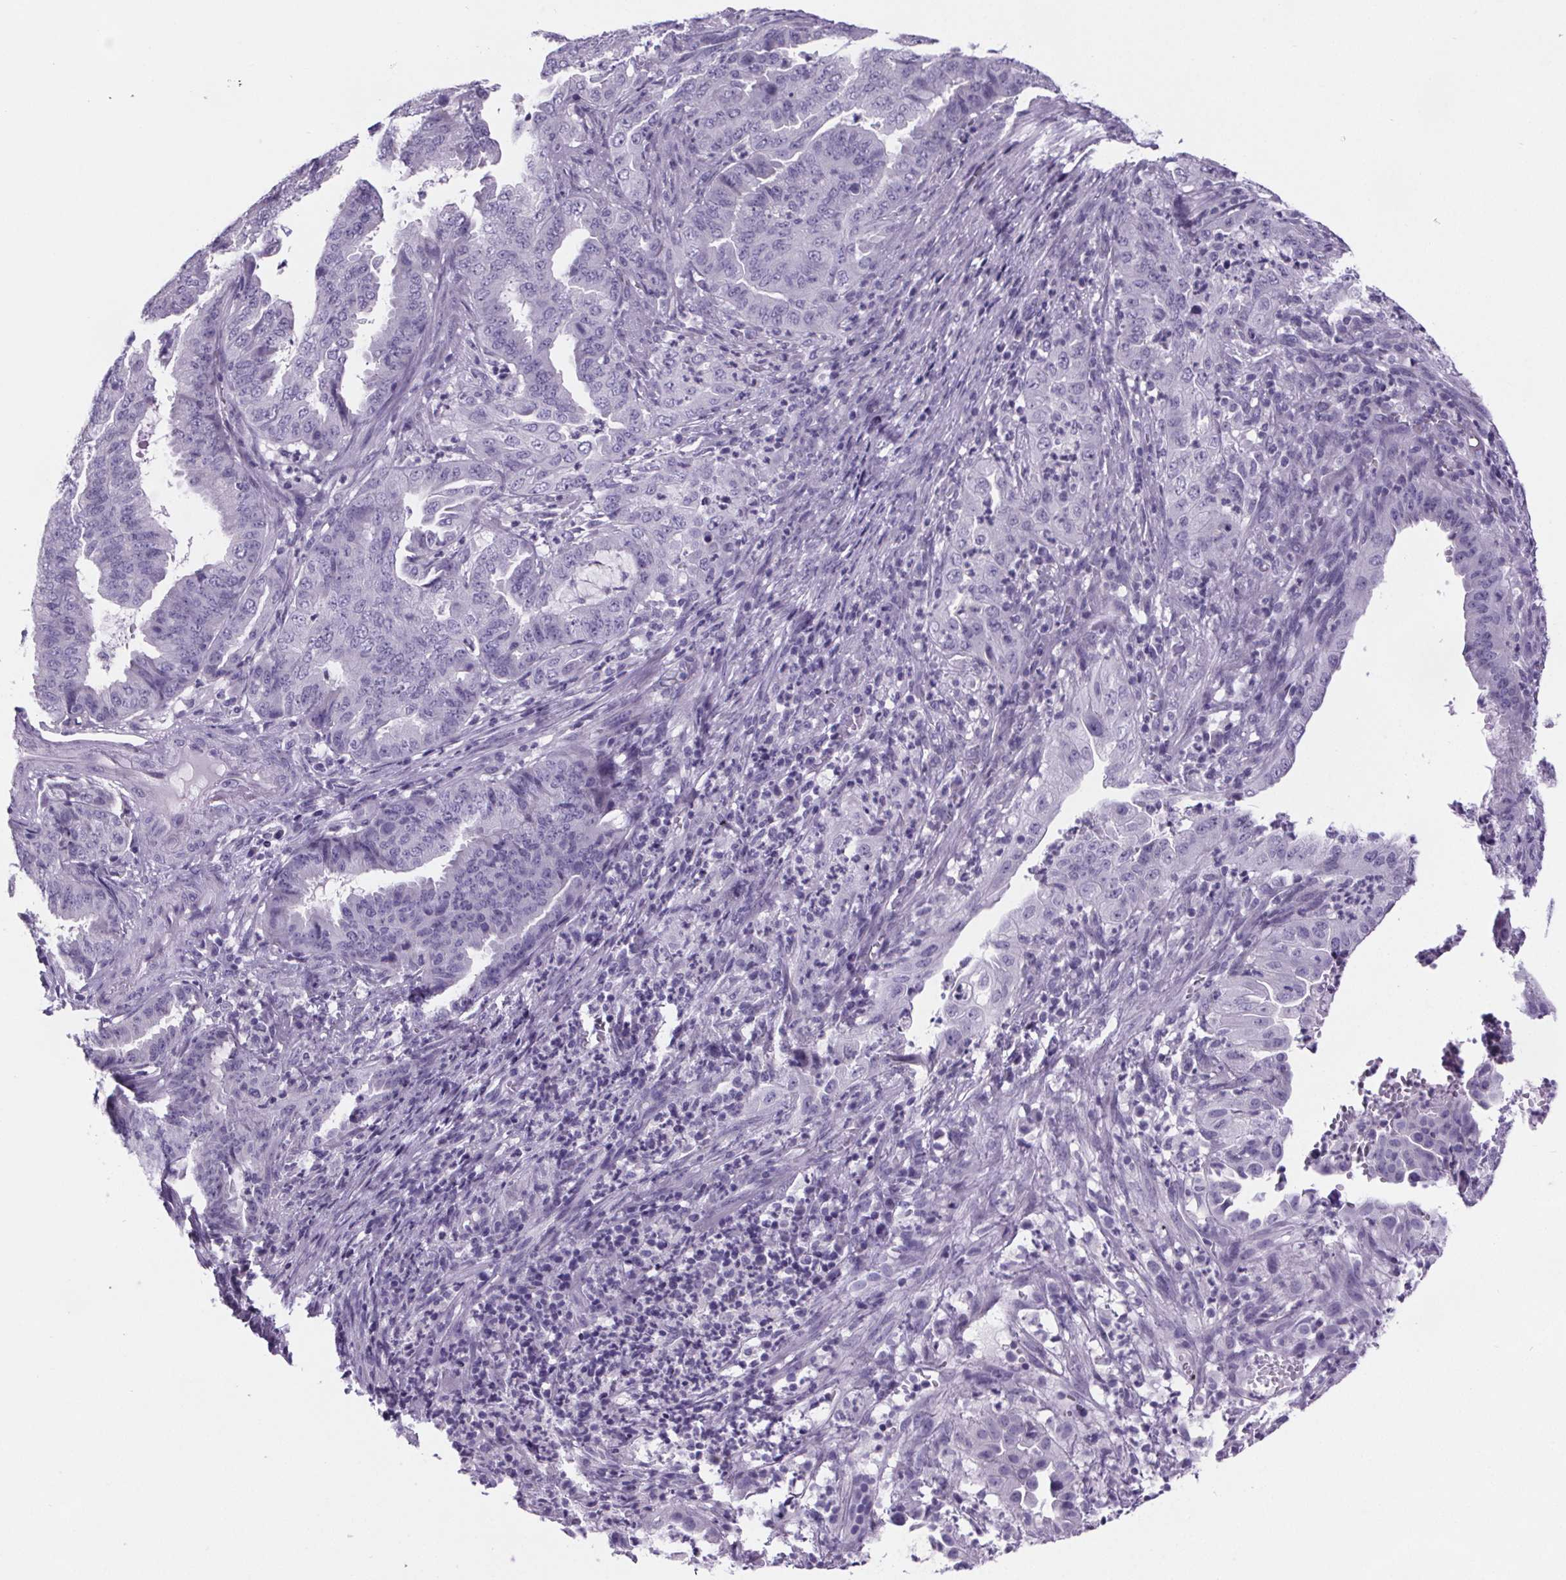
{"staining": {"intensity": "negative", "quantity": "none", "location": "none"}, "tissue": "endometrial cancer", "cell_type": "Tumor cells", "image_type": "cancer", "snomed": [{"axis": "morphology", "description": "Adenocarcinoma, NOS"}, {"axis": "topography", "description": "Endometrium"}], "caption": "IHC image of neoplastic tissue: human endometrial adenocarcinoma stained with DAB (3,3'-diaminobenzidine) displays no significant protein expression in tumor cells. (DAB IHC with hematoxylin counter stain).", "gene": "CUBN", "patient": {"sex": "female", "age": 51}}